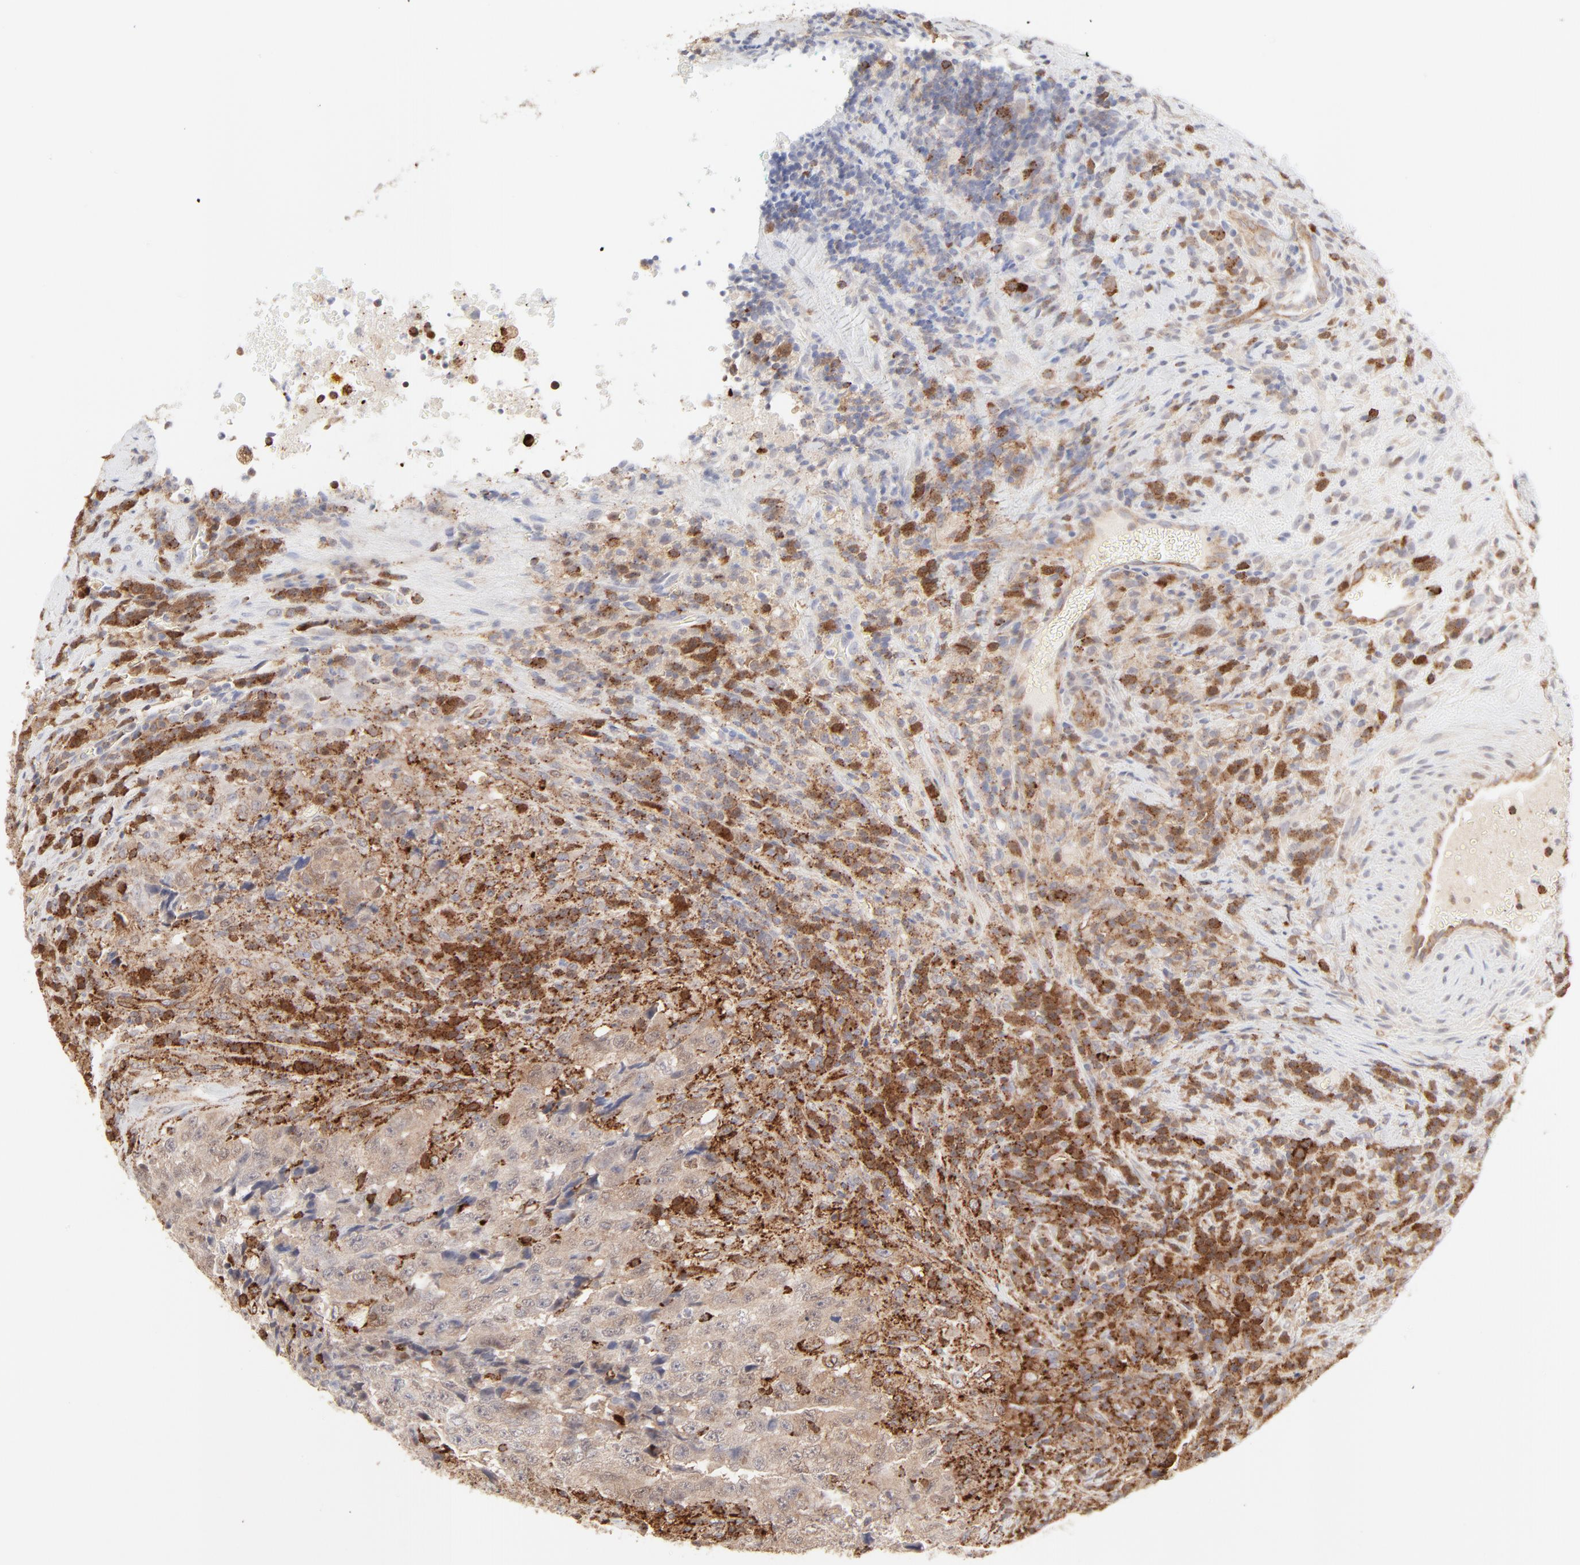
{"staining": {"intensity": "negative", "quantity": "none", "location": "none"}, "tissue": "testis cancer", "cell_type": "Tumor cells", "image_type": "cancer", "snomed": [{"axis": "morphology", "description": "Necrosis, NOS"}, {"axis": "morphology", "description": "Carcinoma, Embryonal, NOS"}, {"axis": "topography", "description": "Testis"}], "caption": "Testis cancer stained for a protein using IHC demonstrates no positivity tumor cells.", "gene": "CDK6", "patient": {"sex": "male", "age": 19}}